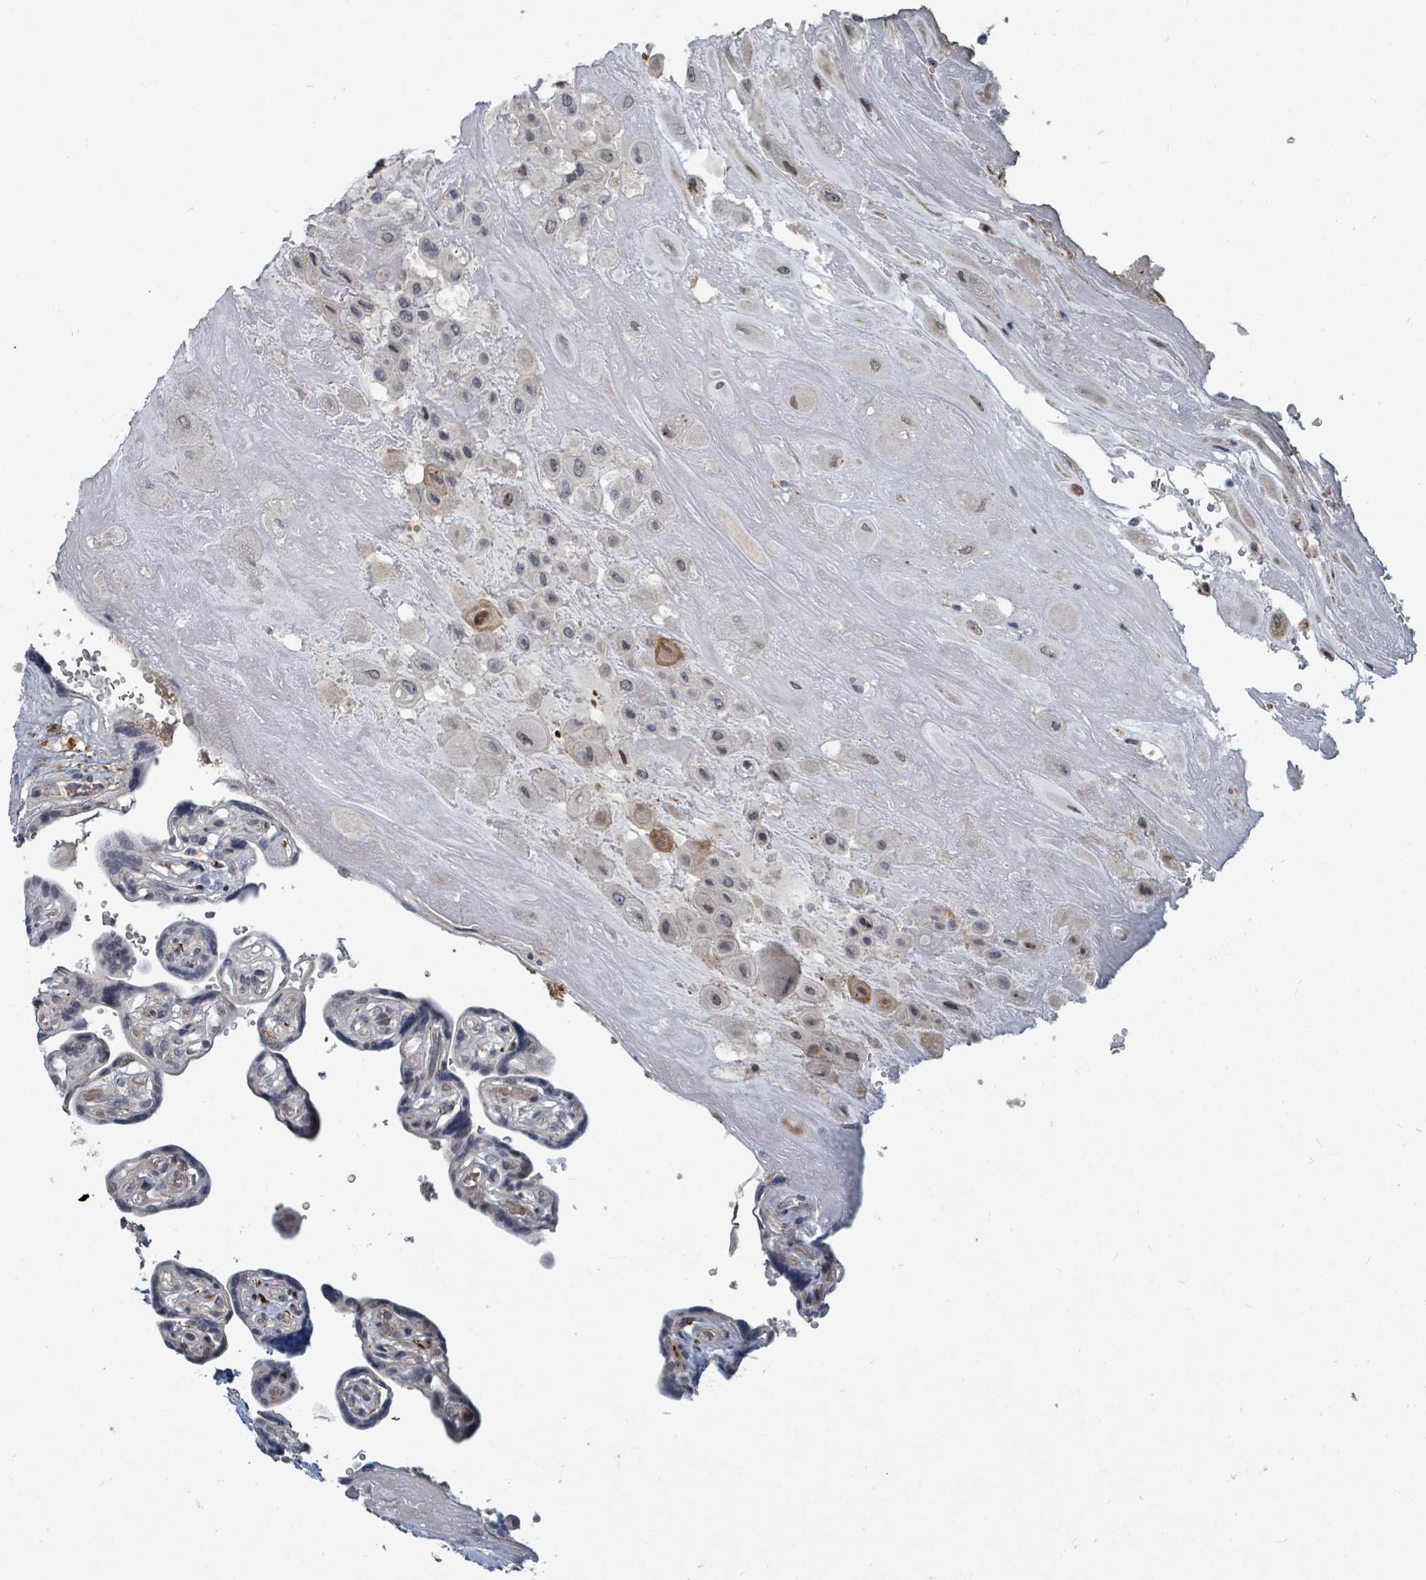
{"staining": {"intensity": "moderate", "quantity": "<25%", "location": "cytoplasmic/membranous,nuclear"}, "tissue": "placenta", "cell_type": "Decidual cells", "image_type": "normal", "snomed": [{"axis": "morphology", "description": "Normal tissue, NOS"}, {"axis": "topography", "description": "Placenta"}], "caption": "An image showing moderate cytoplasmic/membranous,nuclear staining in about <25% of decidual cells in benign placenta, as visualized by brown immunohistochemical staining.", "gene": "TRDMT1", "patient": {"sex": "female", "age": 32}}